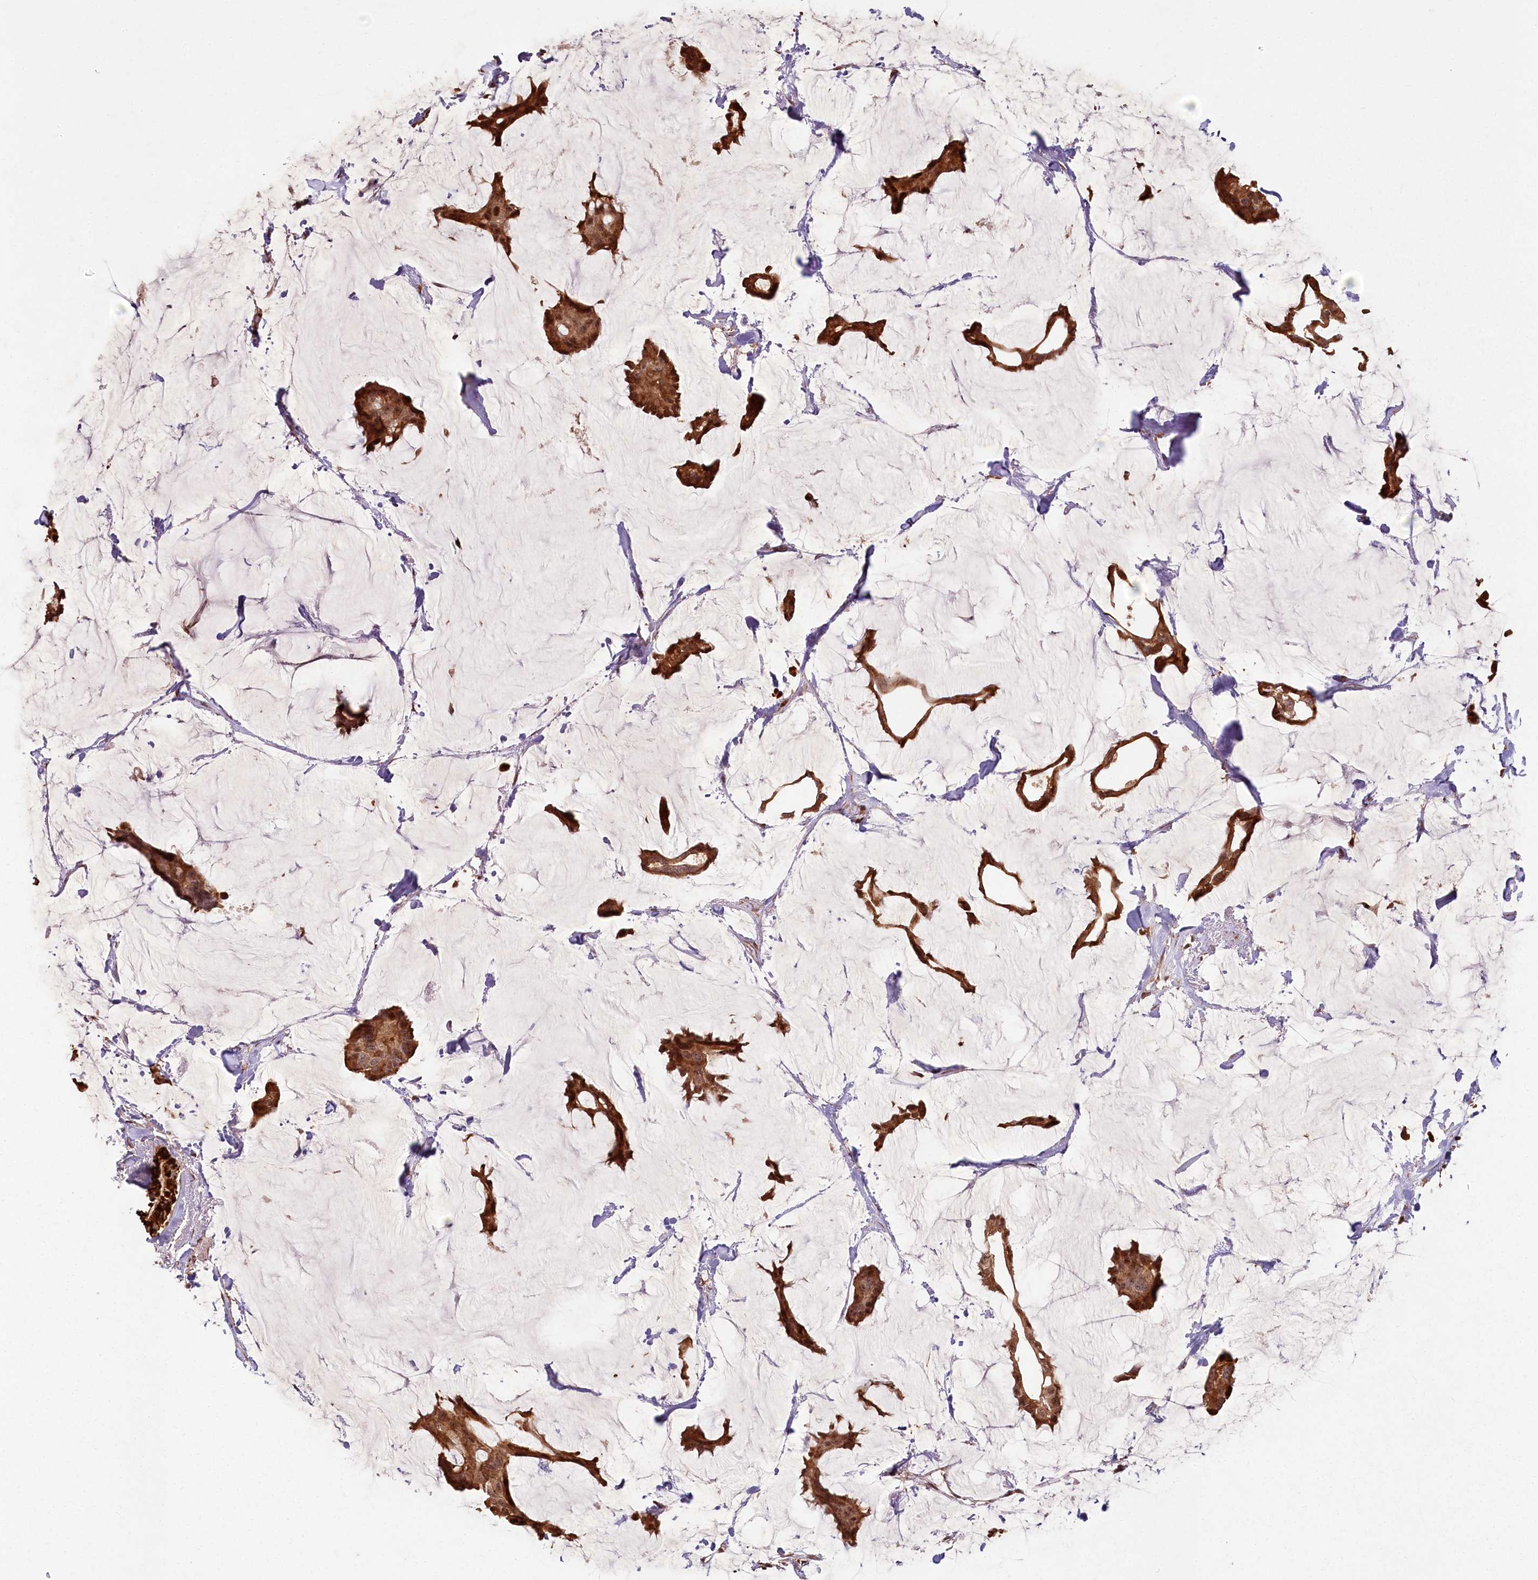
{"staining": {"intensity": "moderate", "quantity": ">75%", "location": "cytoplasmic/membranous,nuclear"}, "tissue": "breast cancer", "cell_type": "Tumor cells", "image_type": "cancer", "snomed": [{"axis": "morphology", "description": "Duct carcinoma"}, {"axis": "topography", "description": "Breast"}], "caption": "Breast cancer was stained to show a protein in brown. There is medium levels of moderate cytoplasmic/membranous and nuclear staining in about >75% of tumor cells.", "gene": "PYROXD1", "patient": {"sex": "female", "age": 93}}